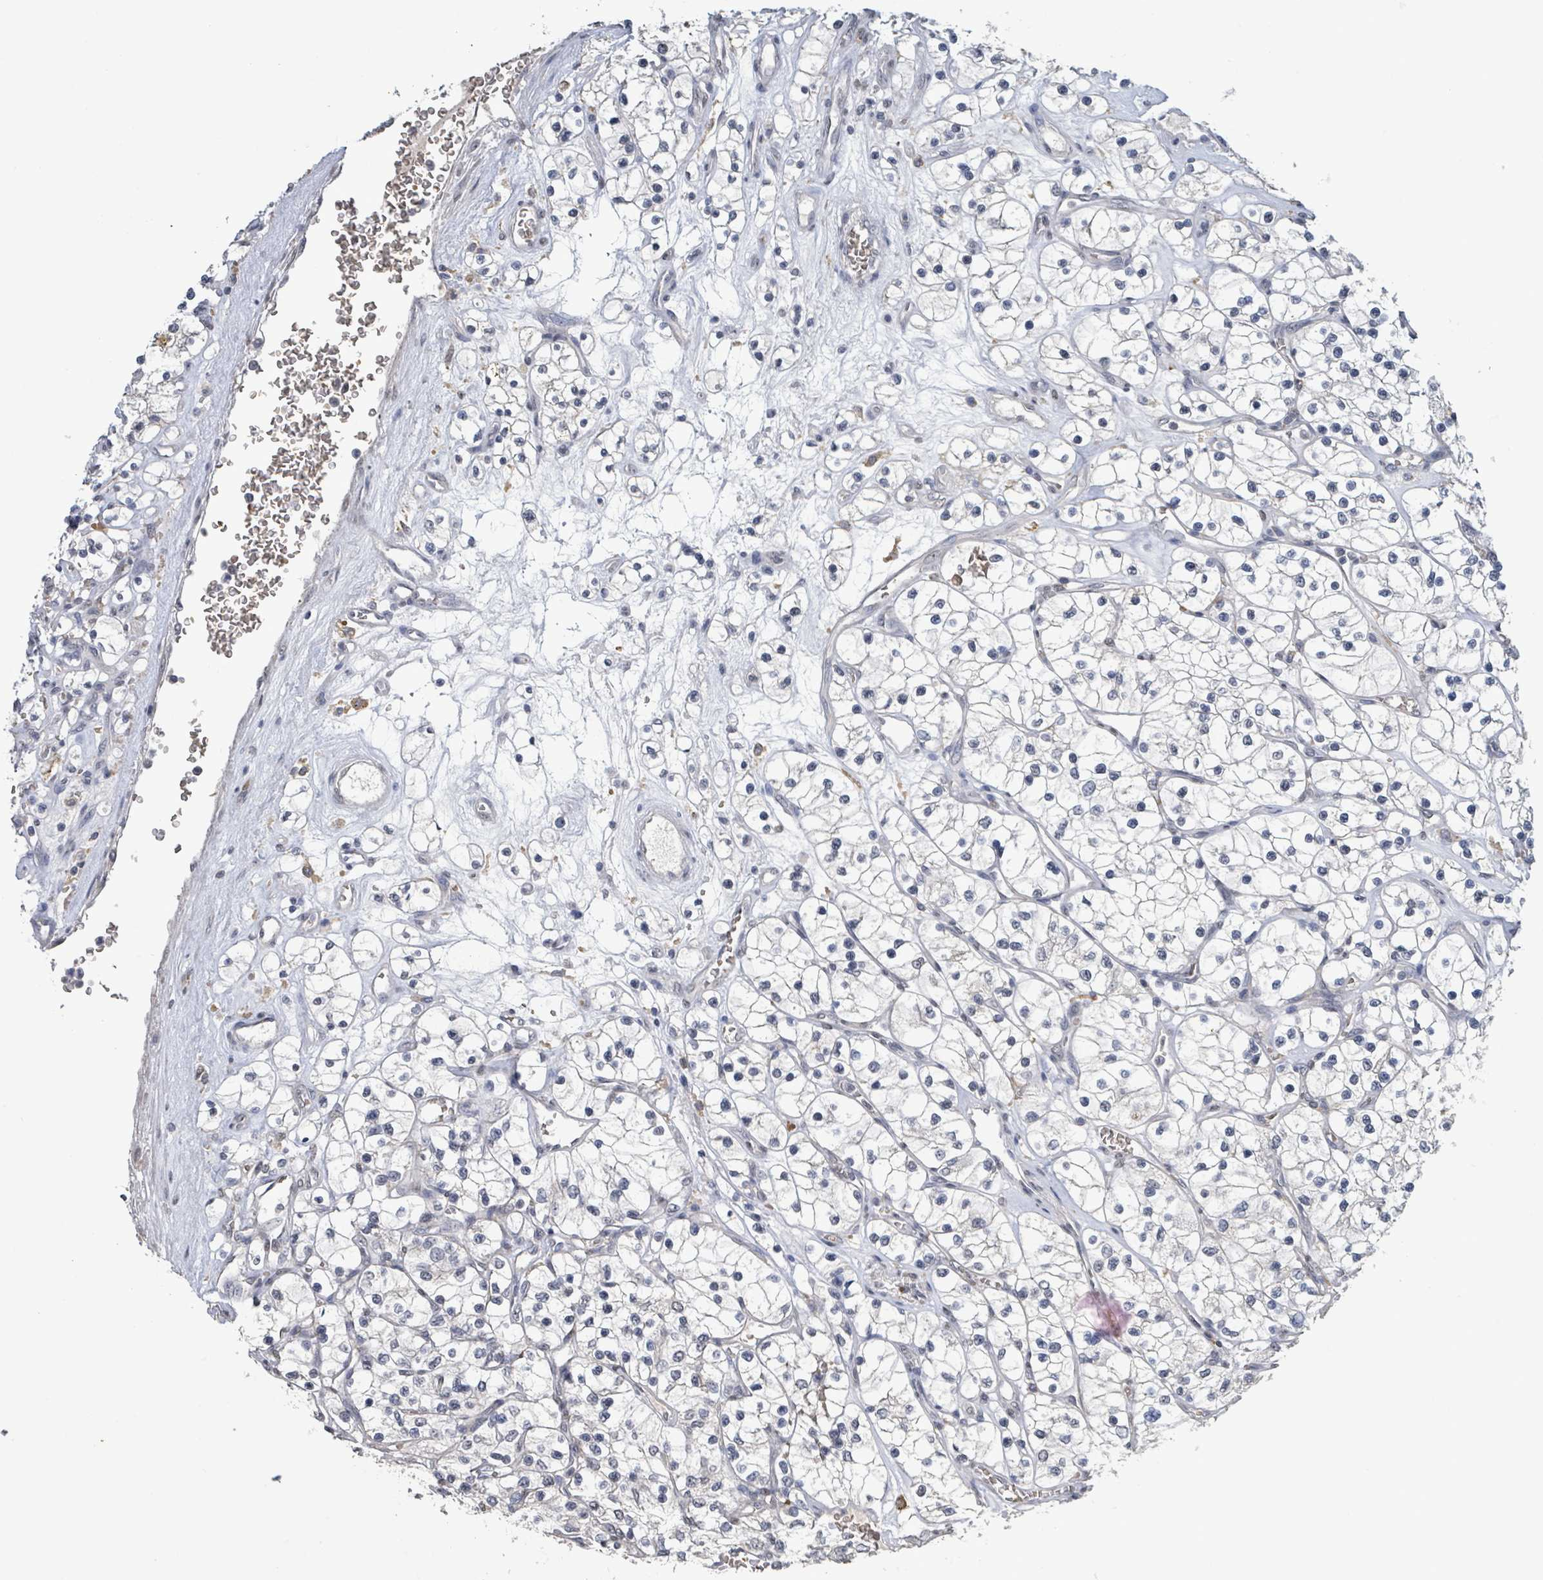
{"staining": {"intensity": "negative", "quantity": "none", "location": "none"}, "tissue": "renal cancer", "cell_type": "Tumor cells", "image_type": "cancer", "snomed": [{"axis": "morphology", "description": "Adenocarcinoma, NOS"}, {"axis": "topography", "description": "Kidney"}], "caption": "Immunohistochemistry of human adenocarcinoma (renal) shows no expression in tumor cells. (DAB immunohistochemistry, high magnification).", "gene": "SEBOX", "patient": {"sex": "female", "age": 69}}